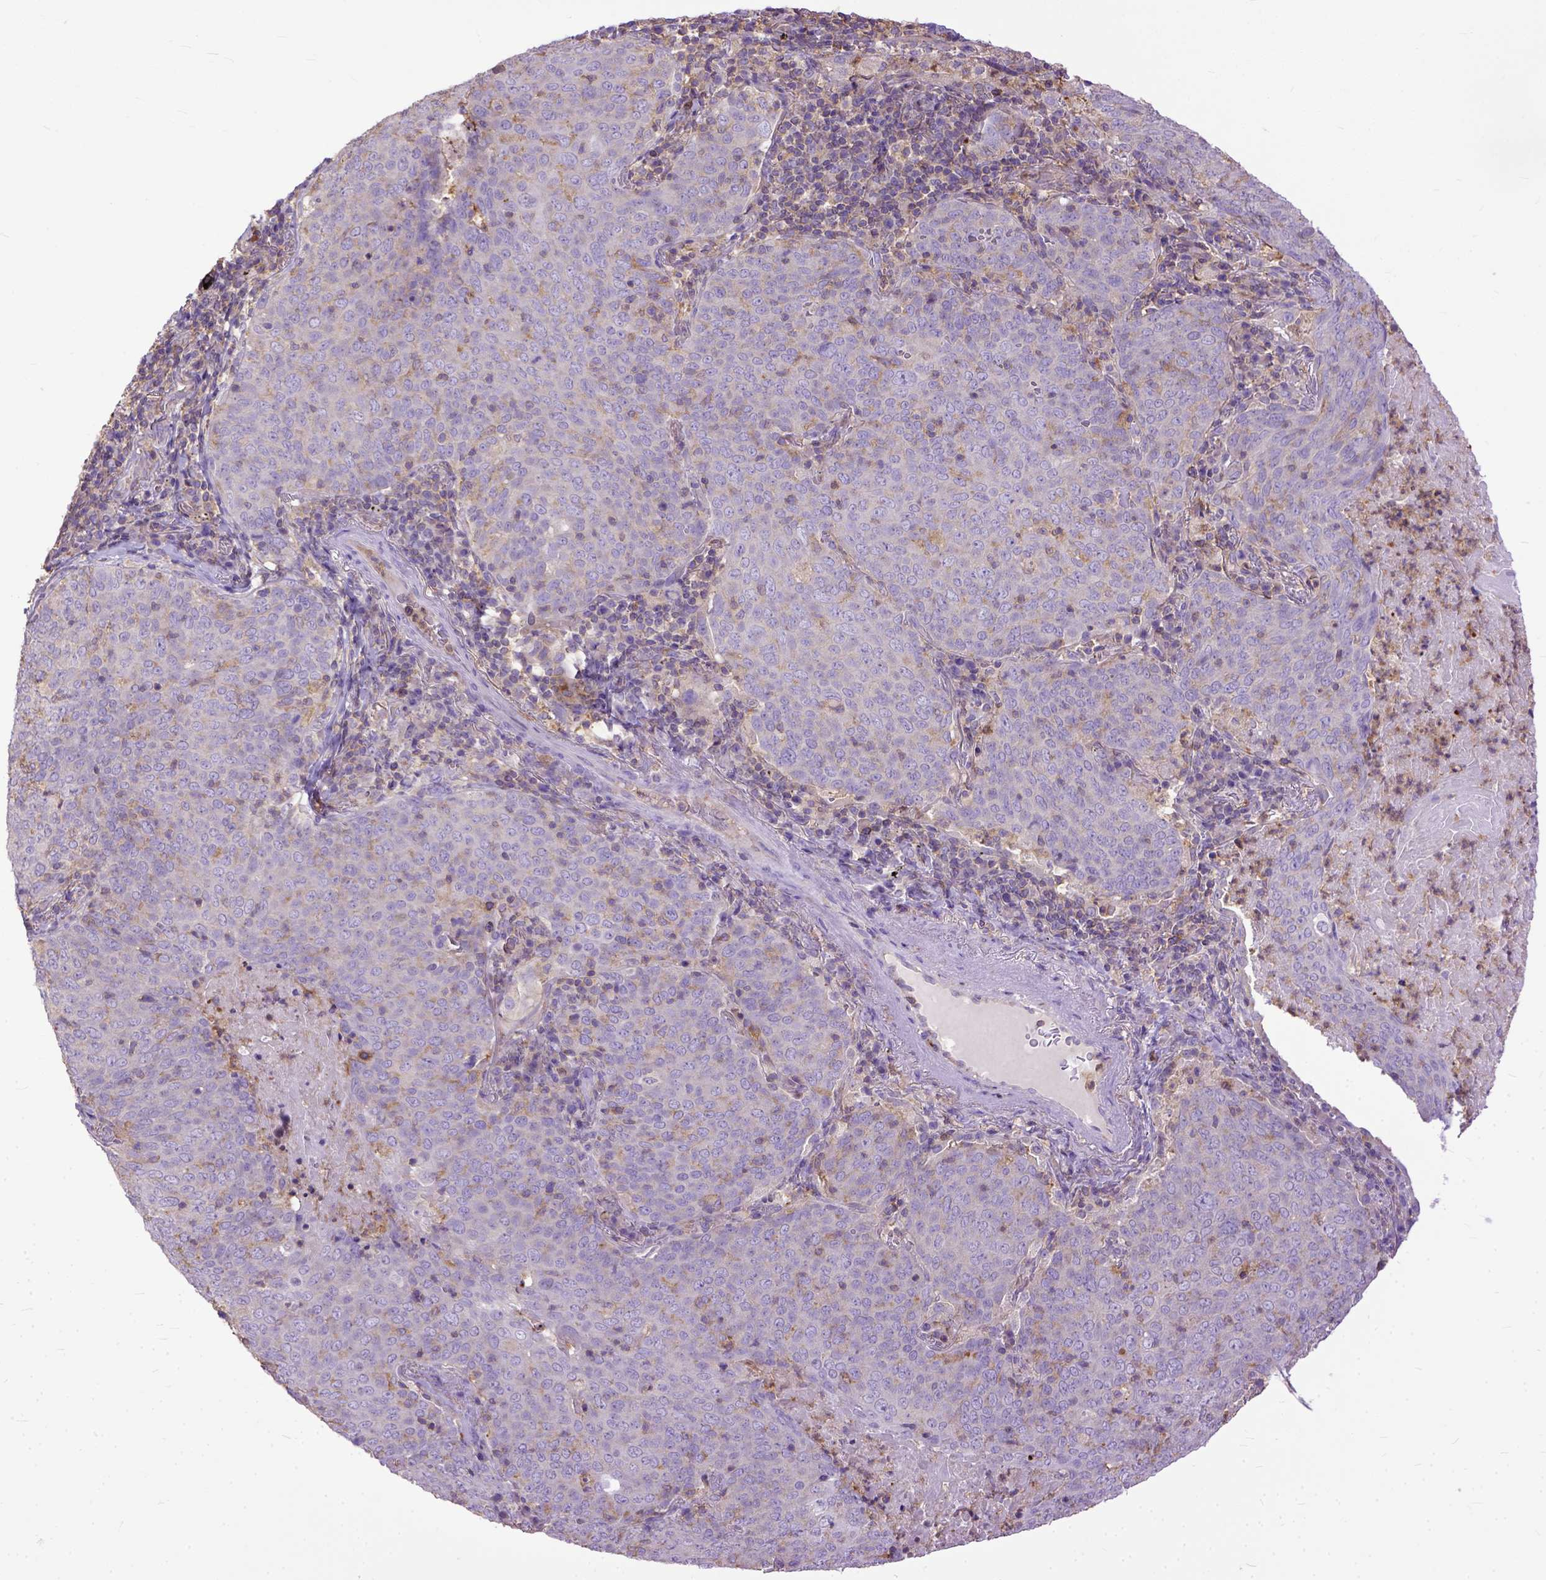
{"staining": {"intensity": "weak", "quantity": "<25%", "location": "cytoplasmic/membranous"}, "tissue": "lung cancer", "cell_type": "Tumor cells", "image_type": "cancer", "snomed": [{"axis": "morphology", "description": "Squamous cell carcinoma, NOS"}, {"axis": "topography", "description": "Lung"}], "caption": "Tumor cells show no significant protein staining in lung cancer (squamous cell carcinoma).", "gene": "NAMPT", "patient": {"sex": "male", "age": 82}}